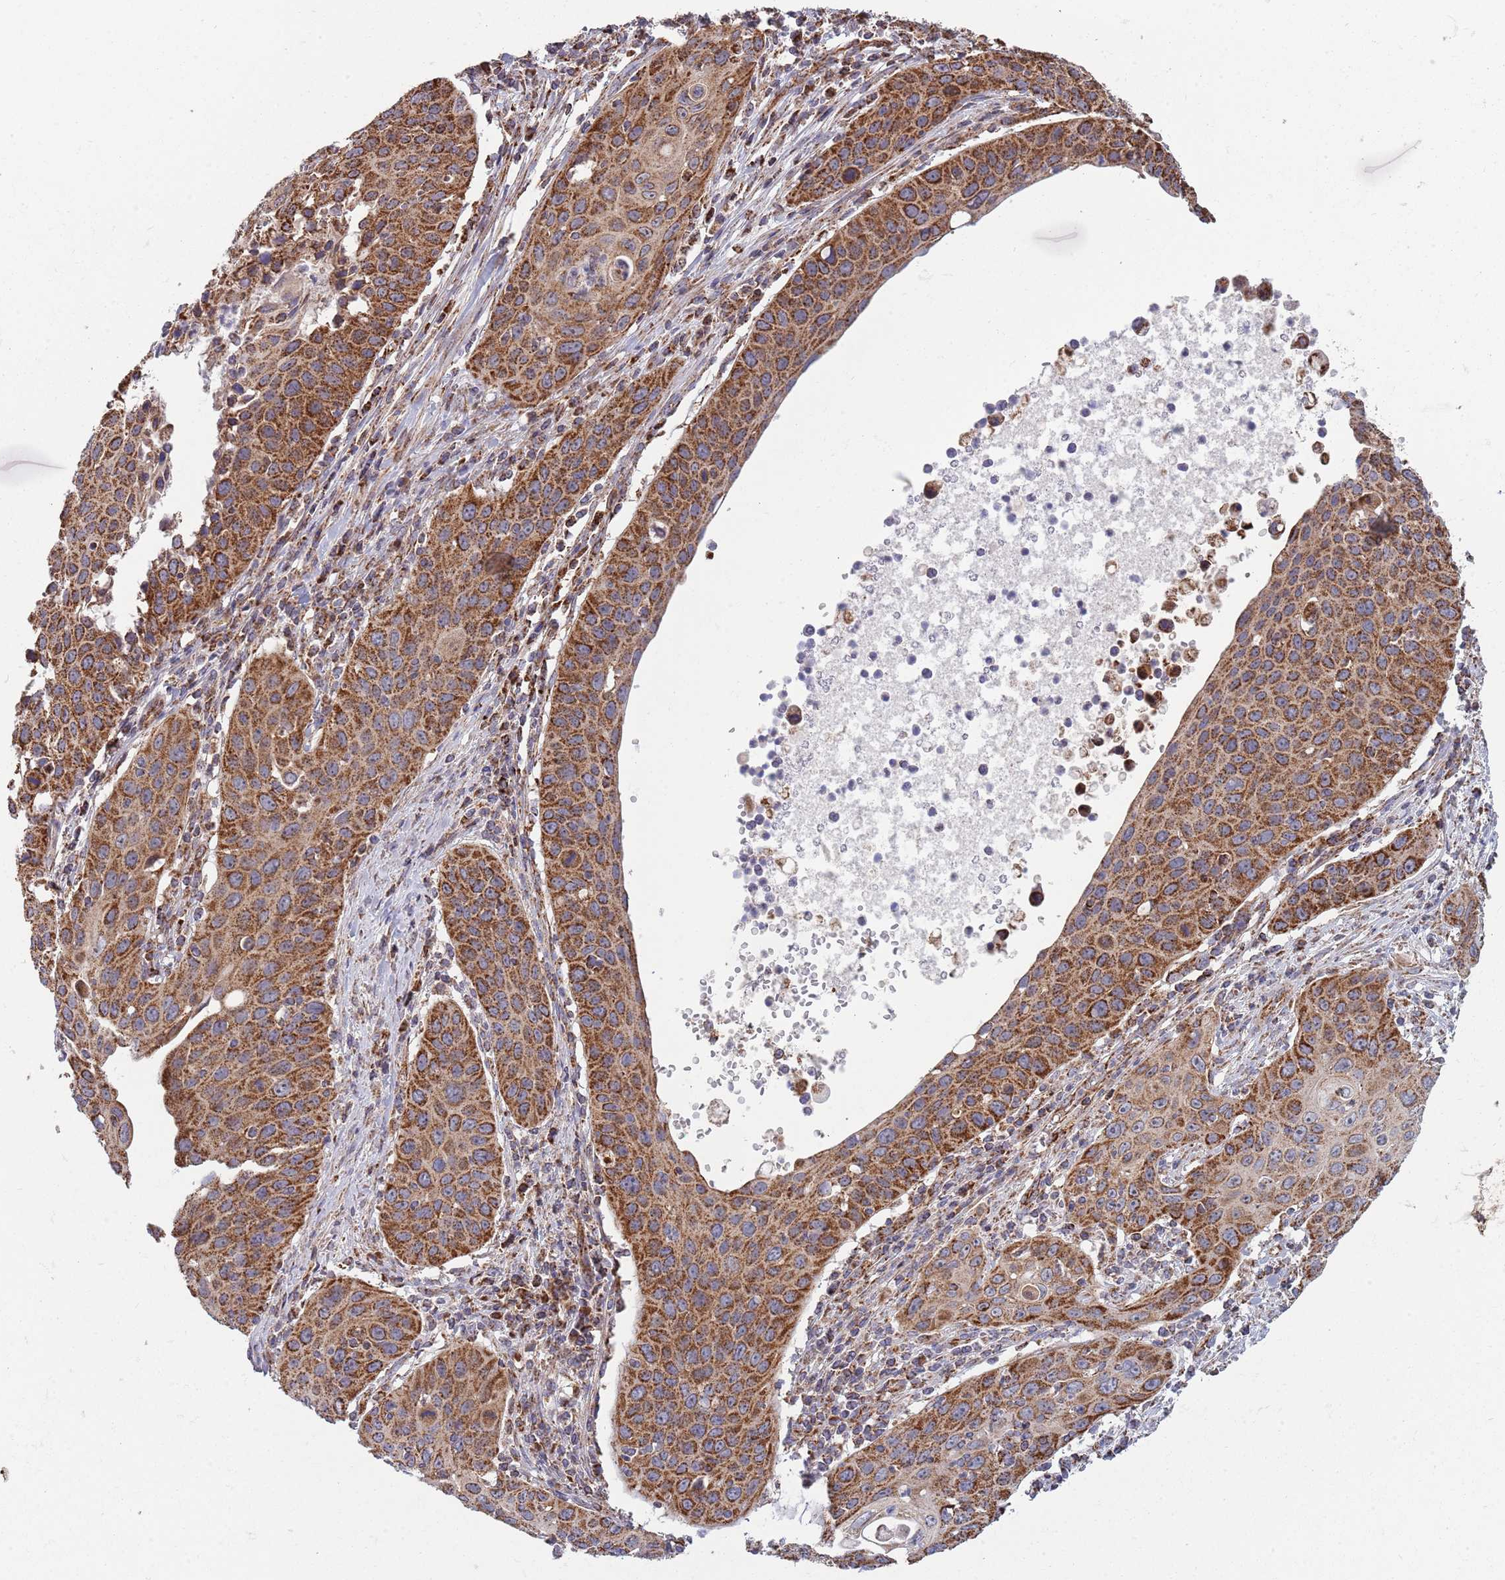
{"staining": {"intensity": "strong", "quantity": ">75%", "location": "cytoplasmic/membranous"}, "tissue": "cervical cancer", "cell_type": "Tumor cells", "image_type": "cancer", "snomed": [{"axis": "morphology", "description": "Squamous cell carcinoma, NOS"}, {"axis": "topography", "description": "Cervix"}], "caption": "There is high levels of strong cytoplasmic/membranous staining in tumor cells of squamous cell carcinoma (cervical), as demonstrated by immunohistochemical staining (brown color).", "gene": "VPS16", "patient": {"sex": "female", "age": 36}}